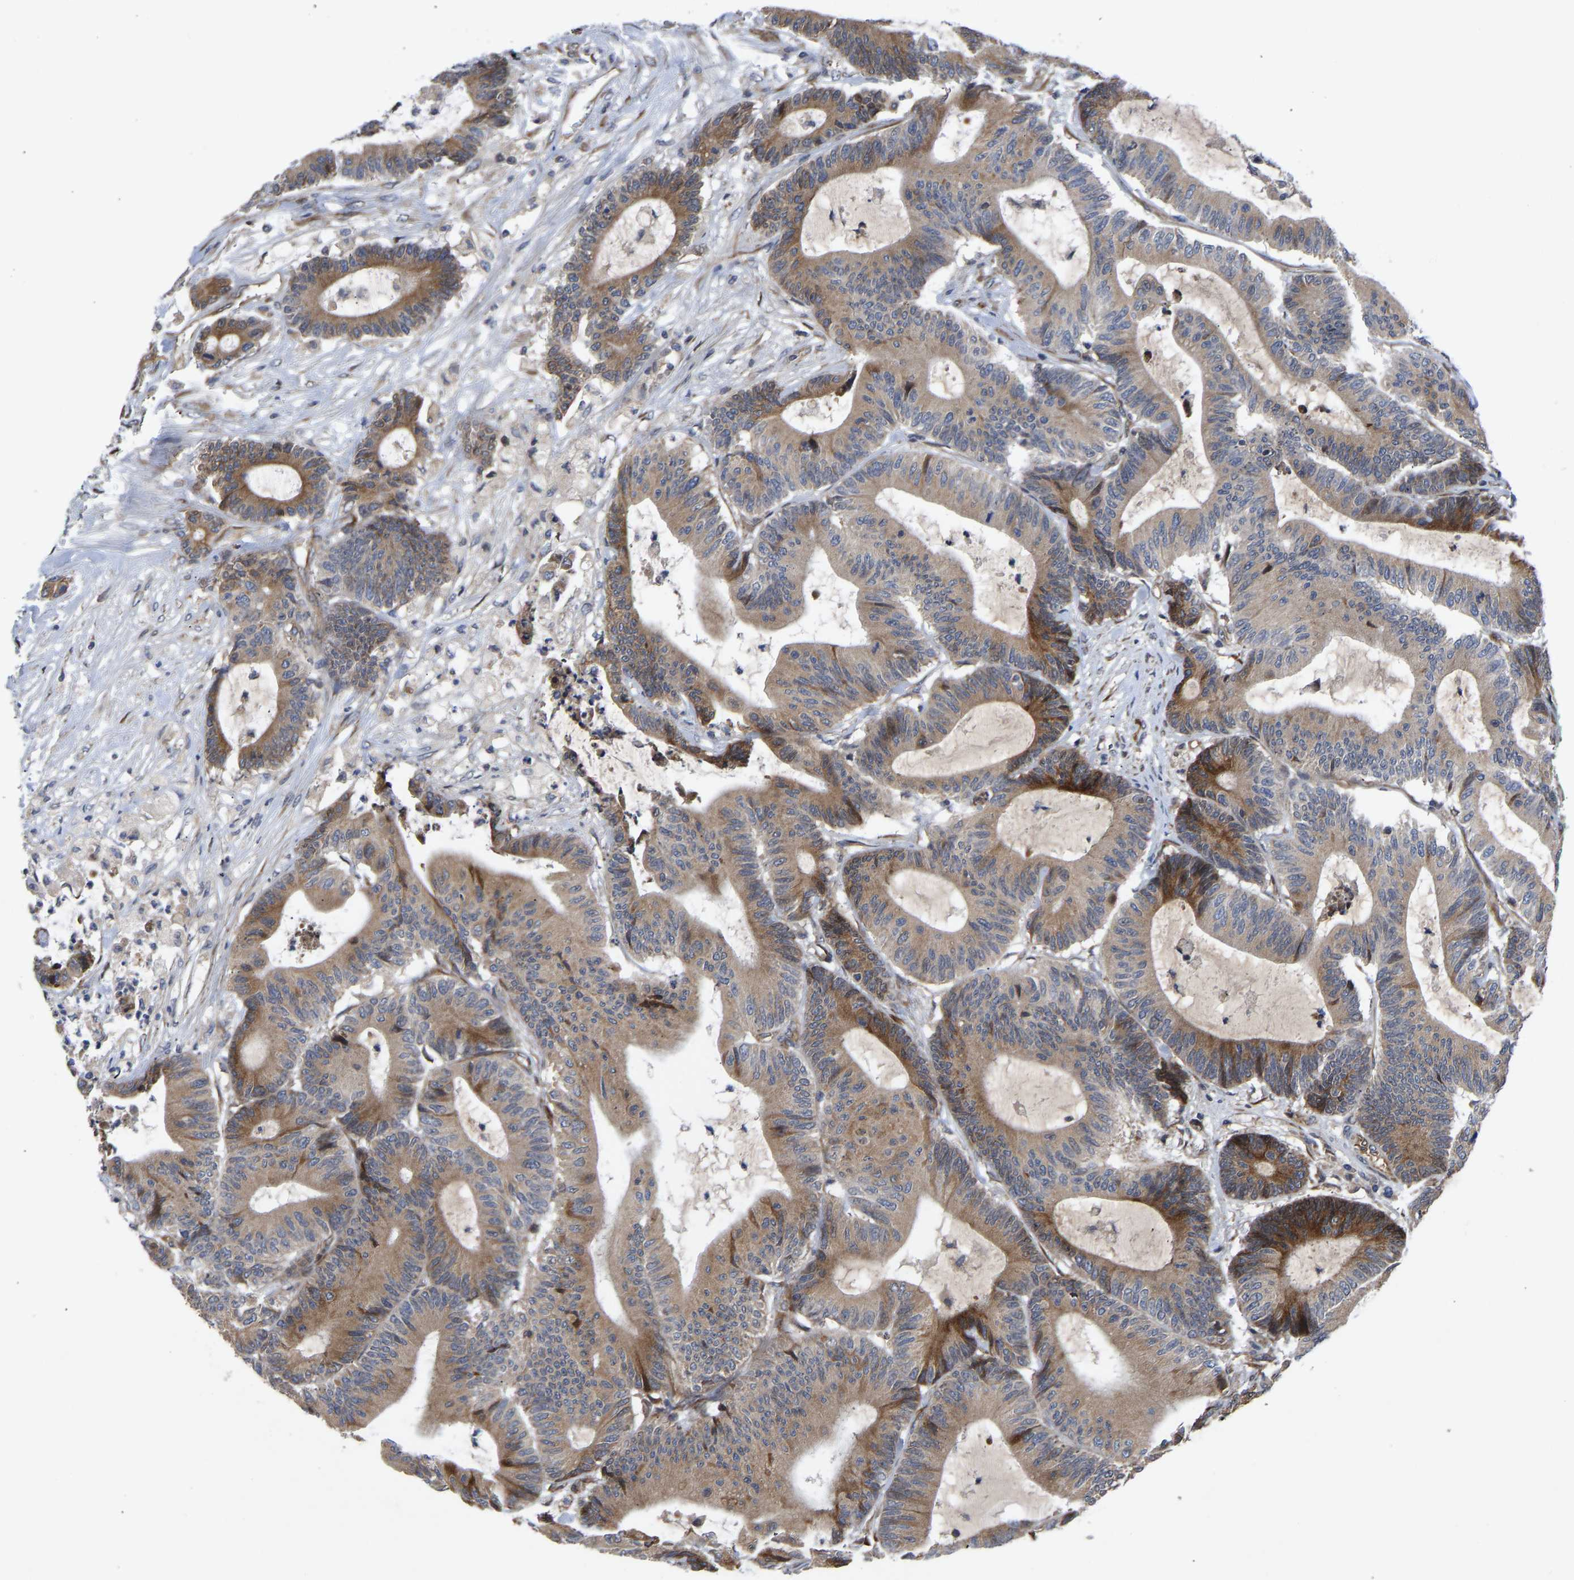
{"staining": {"intensity": "moderate", "quantity": ">75%", "location": "cytoplasmic/membranous"}, "tissue": "colorectal cancer", "cell_type": "Tumor cells", "image_type": "cancer", "snomed": [{"axis": "morphology", "description": "Adenocarcinoma, NOS"}, {"axis": "topography", "description": "Colon"}], "caption": "Protein positivity by immunohistochemistry demonstrates moderate cytoplasmic/membranous staining in about >75% of tumor cells in colorectal adenocarcinoma. (brown staining indicates protein expression, while blue staining denotes nuclei).", "gene": "FRRS1", "patient": {"sex": "female", "age": 84}}